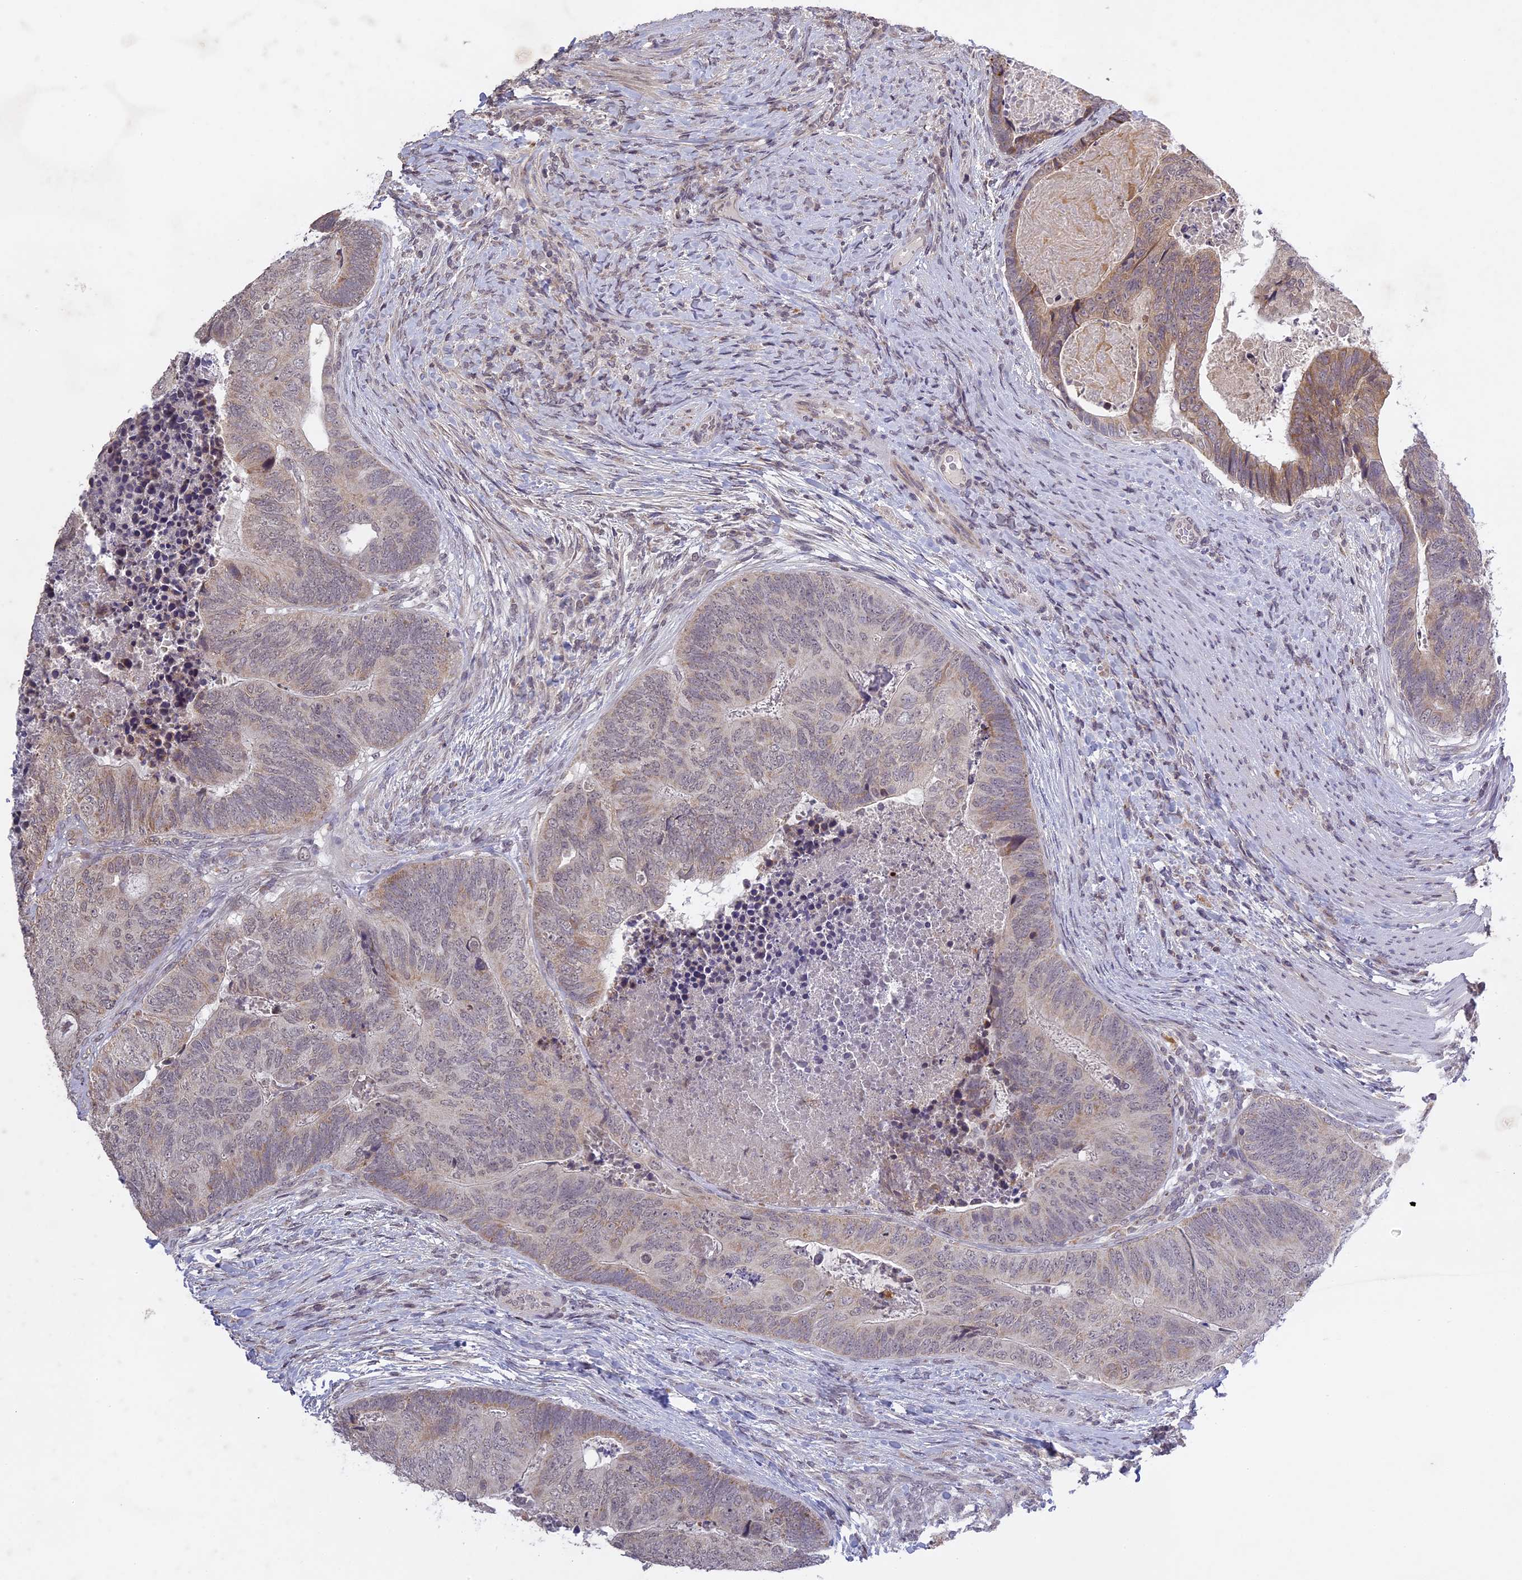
{"staining": {"intensity": "weak", "quantity": "25%-75%", "location": "cytoplasmic/membranous"}, "tissue": "colorectal cancer", "cell_type": "Tumor cells", "image_type": "cancer", "snomed": [{"axis": "morphology", "description": "Adenocarcinoma, NOS"}, {"axis": "topography", "description": "Colon"}], "caption": "This is an image of immunohistochemistry (IHC) staining of colorectal cancer, which shows weak staining in the cytoplasmic/membranous of tumor cells.", "gene": "ERG28", "patient": {"sex": "female", "age": 67}}